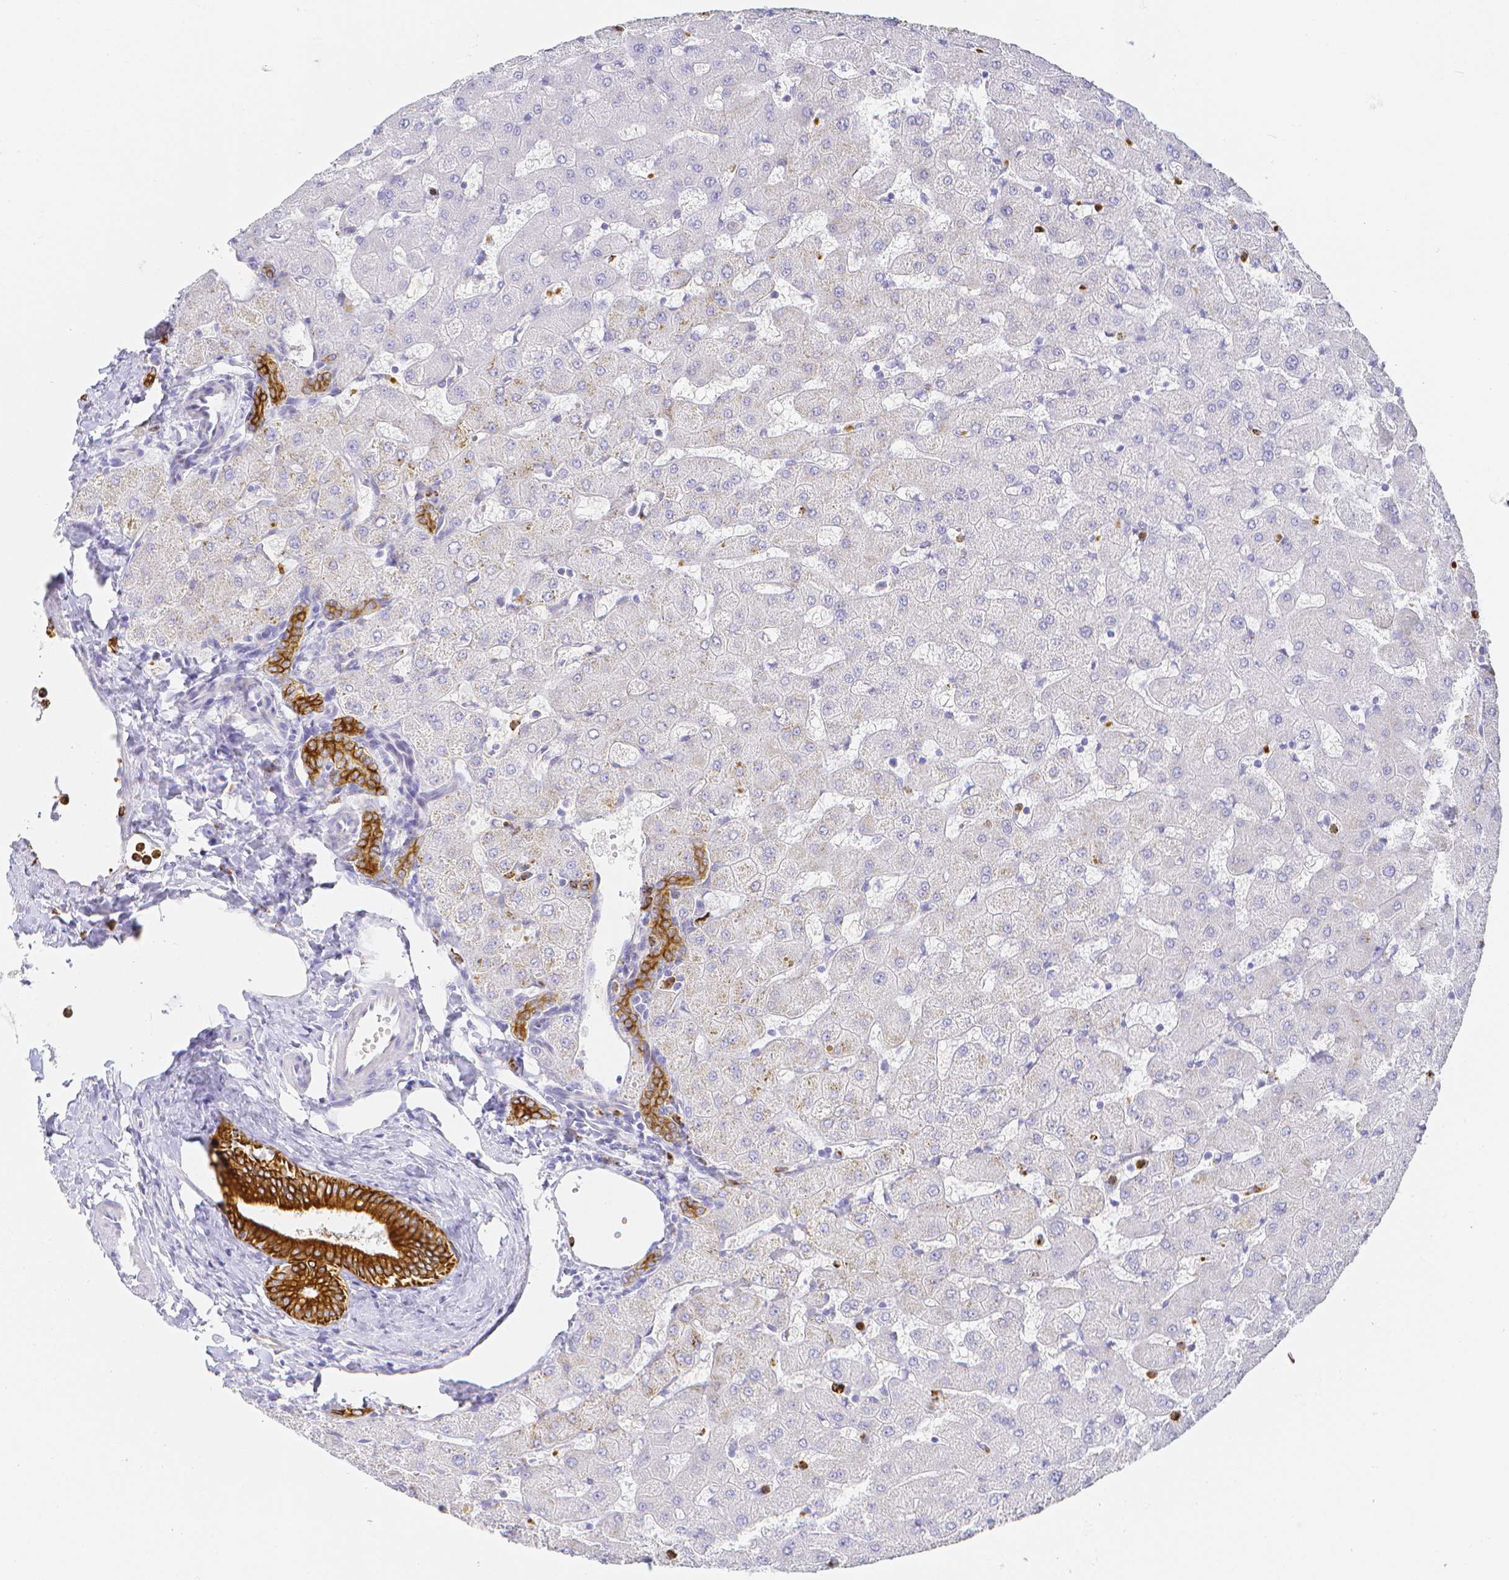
{"staining": {"intensity": "strong", "quantity": ">75%", "location": "cytoplasmic/membranous"}, "tissue": "liver", "cell_type": "Cholangiocytes", "image_type": "normal", "snomed": [{"axis": "morphology", "description": "Normal tissue, NOS"}, {"axis": "topography", "description": "Liver"}], "caption": "A brown stain highlights strong cytoplasmic/membranous positivity of a protein in cholangiocytes of benign liver. Nuclei are stained in blue.", "gene": "SMURF1", "patient": {"sex": "female", "age": 63}}